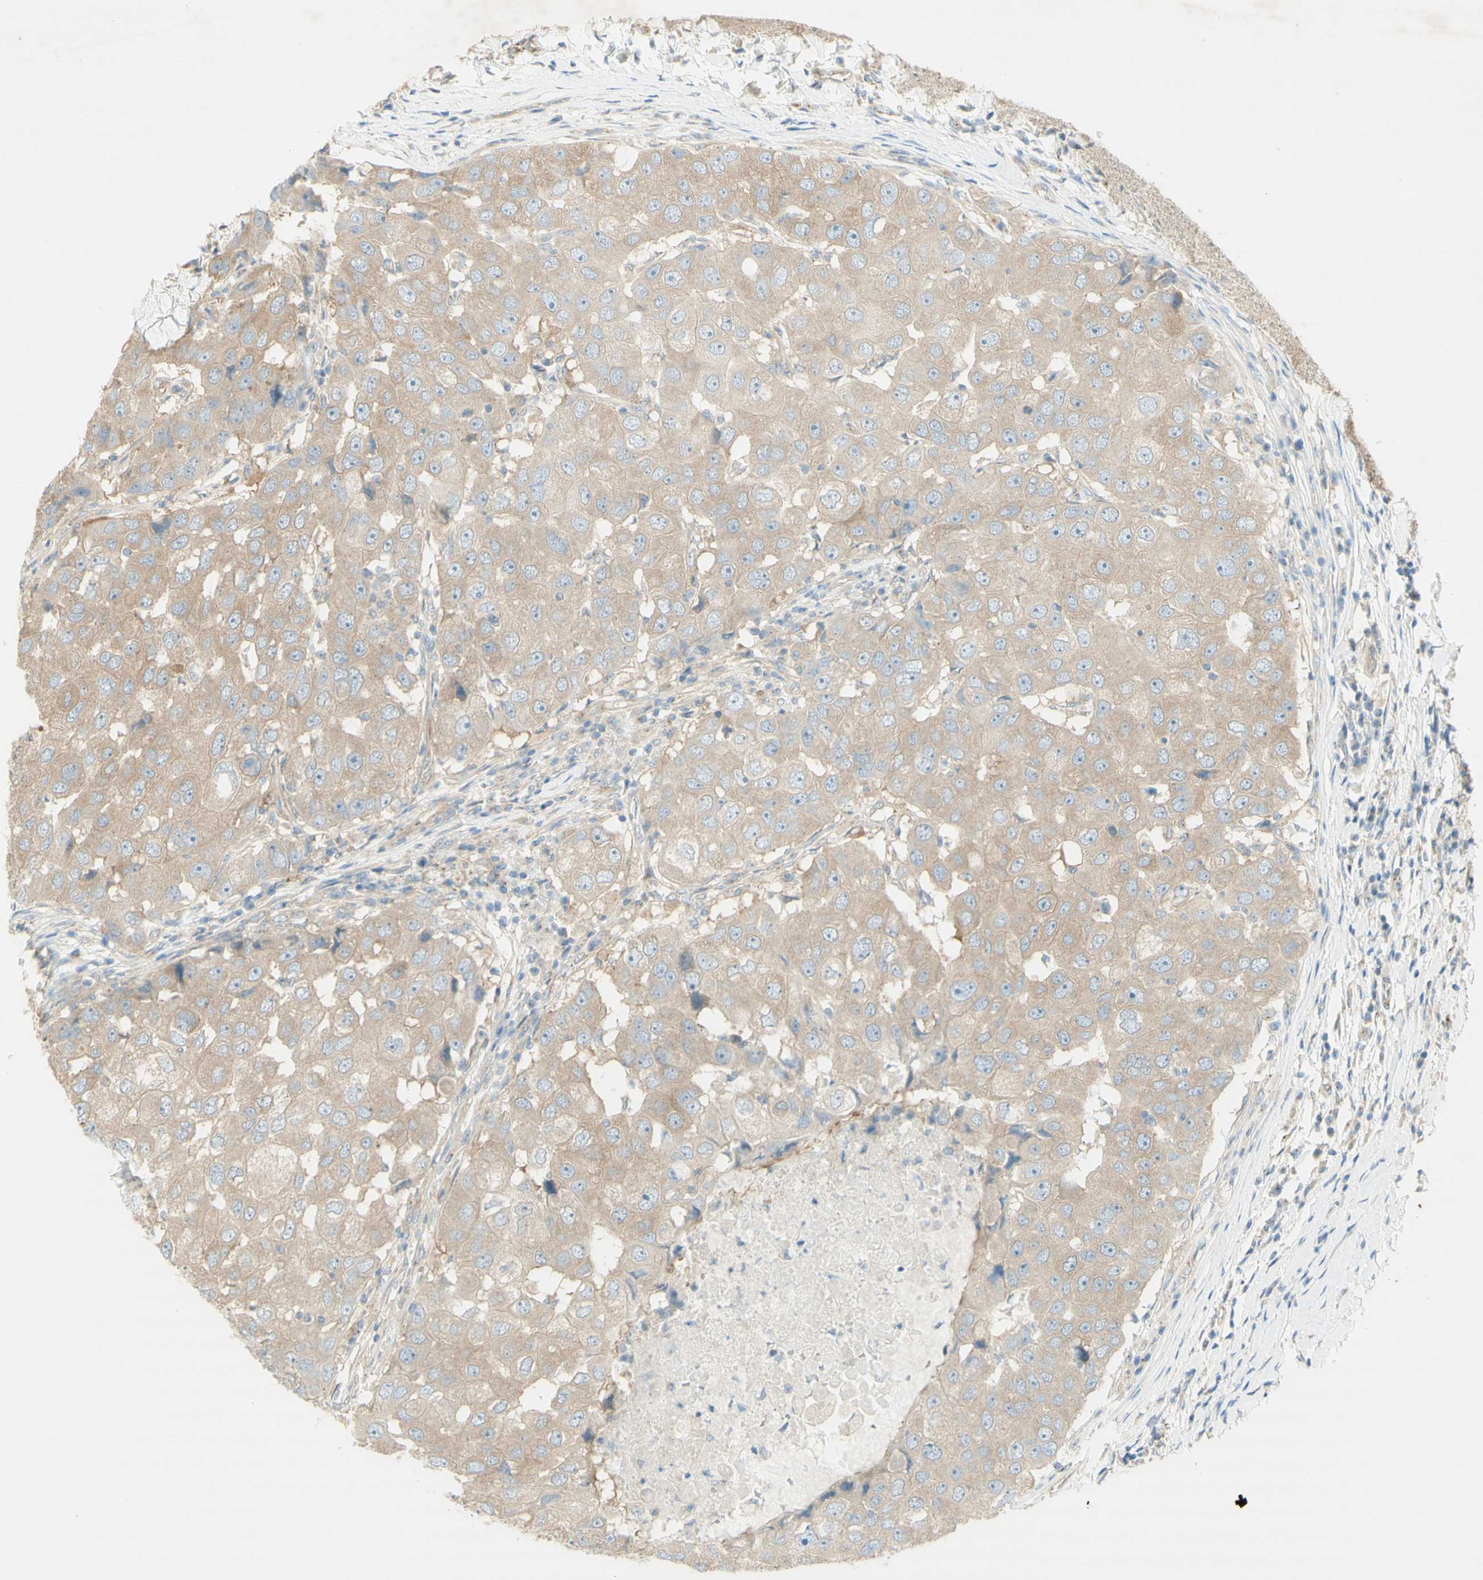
{"staining": {"intensity": "weak", "quantity": ">75%", "location": "cytoplasmic/membranous"}, "tissue": "breast cancer", "cell_type": "Tumor cells", "image_type": "cancer", "snomed": [{"axis": "morphology", "description": "Duct carcinoma"}, {"axis": "topography", "description": "Breast"}], "caption": "High-power microscopy captured an immunohistochemistry (IHC) micrograph of infiltrating ductal carcinoma (breast), revealing weak cytoplasmic/membranous positivity in about >75% of tumor cells.", "gene": "DYNC1H1", "patient": {"sex": "female", "age": 27}}